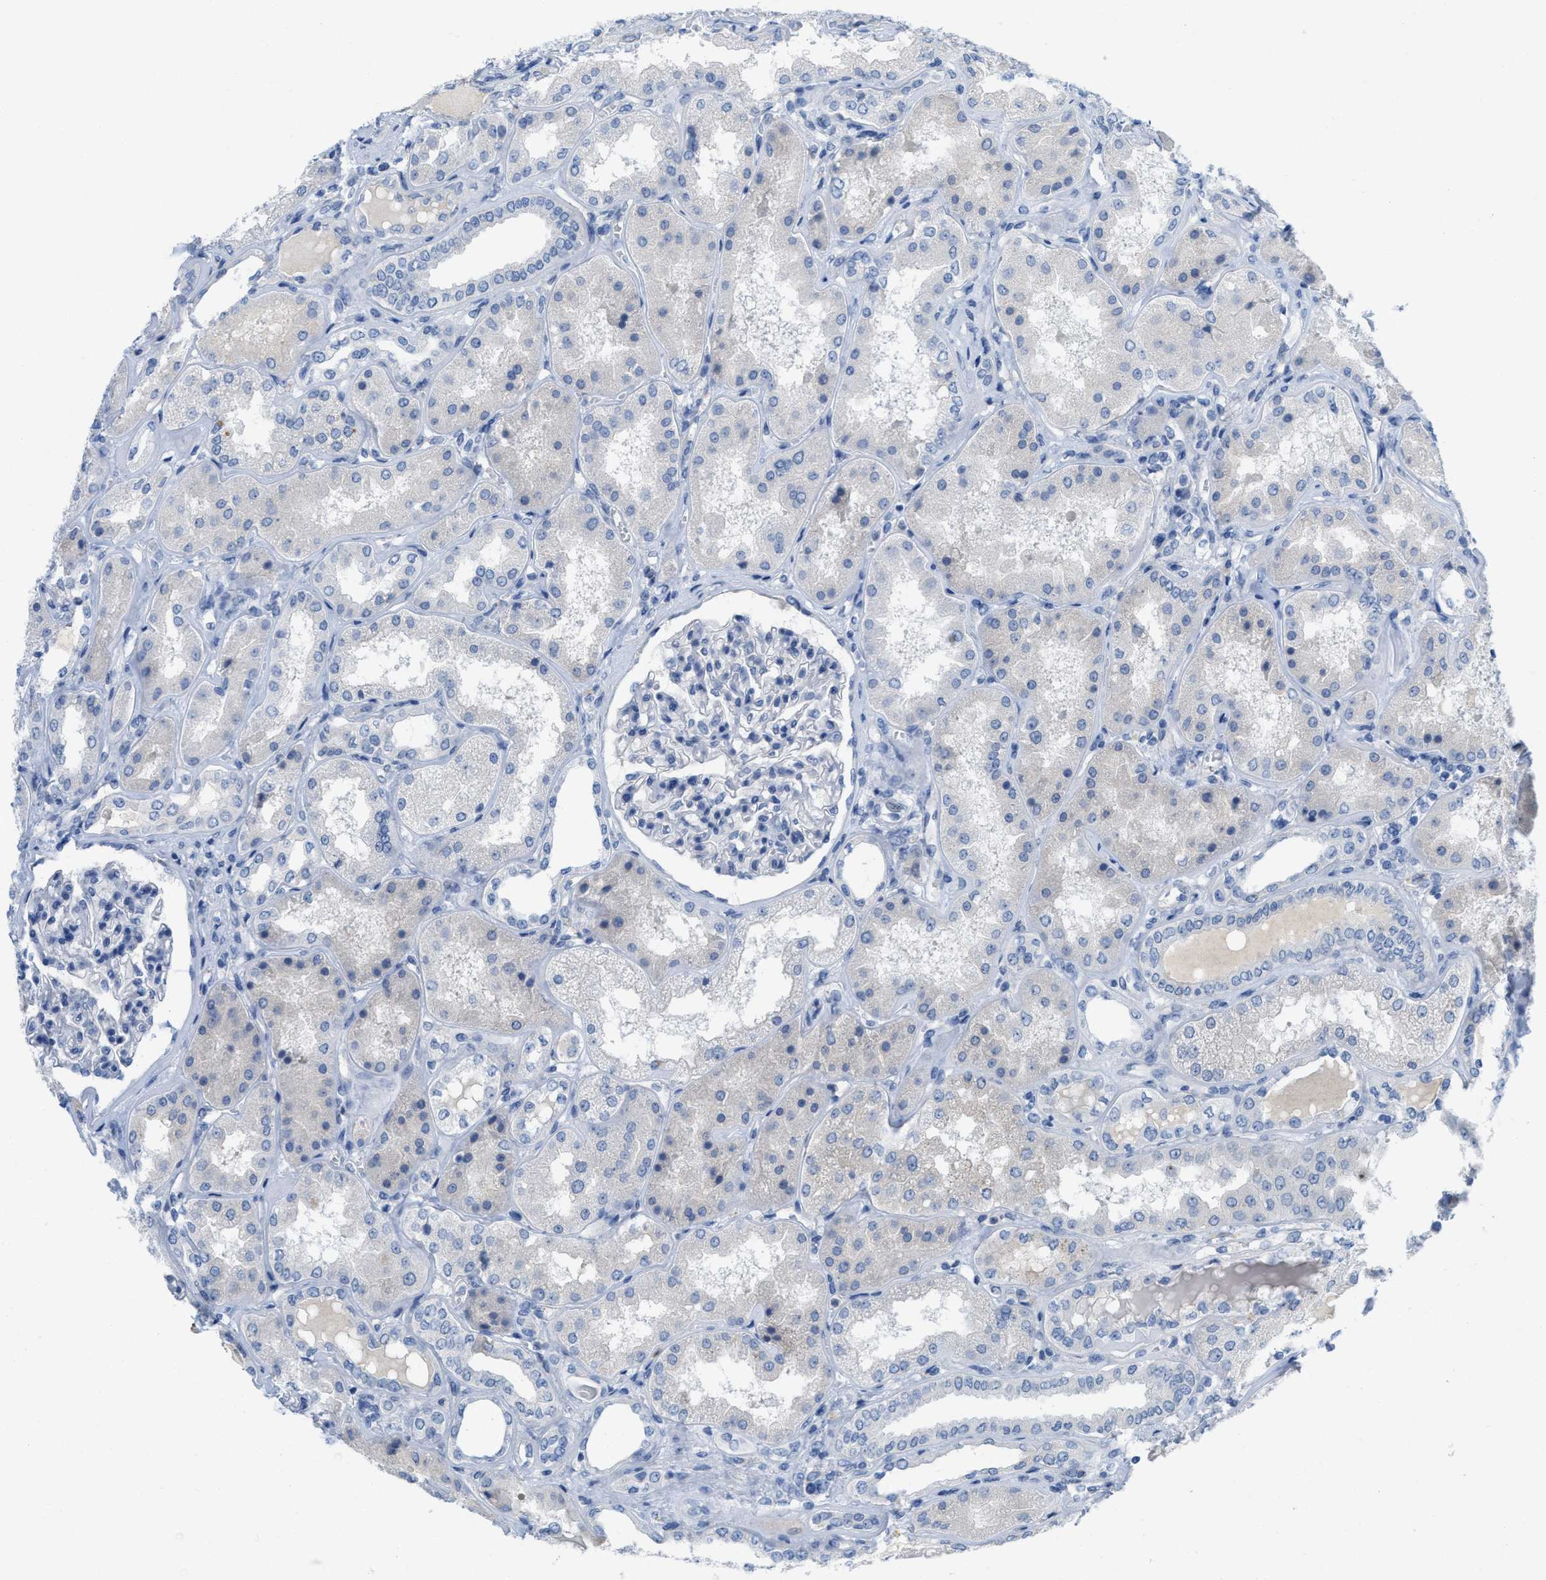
{"staining": {"intensity": "negative", "quantity": "none", "location": "none"}, "tissue": "kidney", "cell_type": "Cells in glomeruli", "image_type": "normal", "snomed": [{"axis": "morphology", "description": "Normal tissue, NOS"}, {"axis": "topography", "description": "Kidney"}], "caption": "This is a micrograph of immunohistochemistry (IHC) staining of unremarkable kidney, which shows no staining in cells in glomeruli. Nuclei are stained in blue.", "gene": "CPA2", "patient": {"sex": "female", "age": 56}}